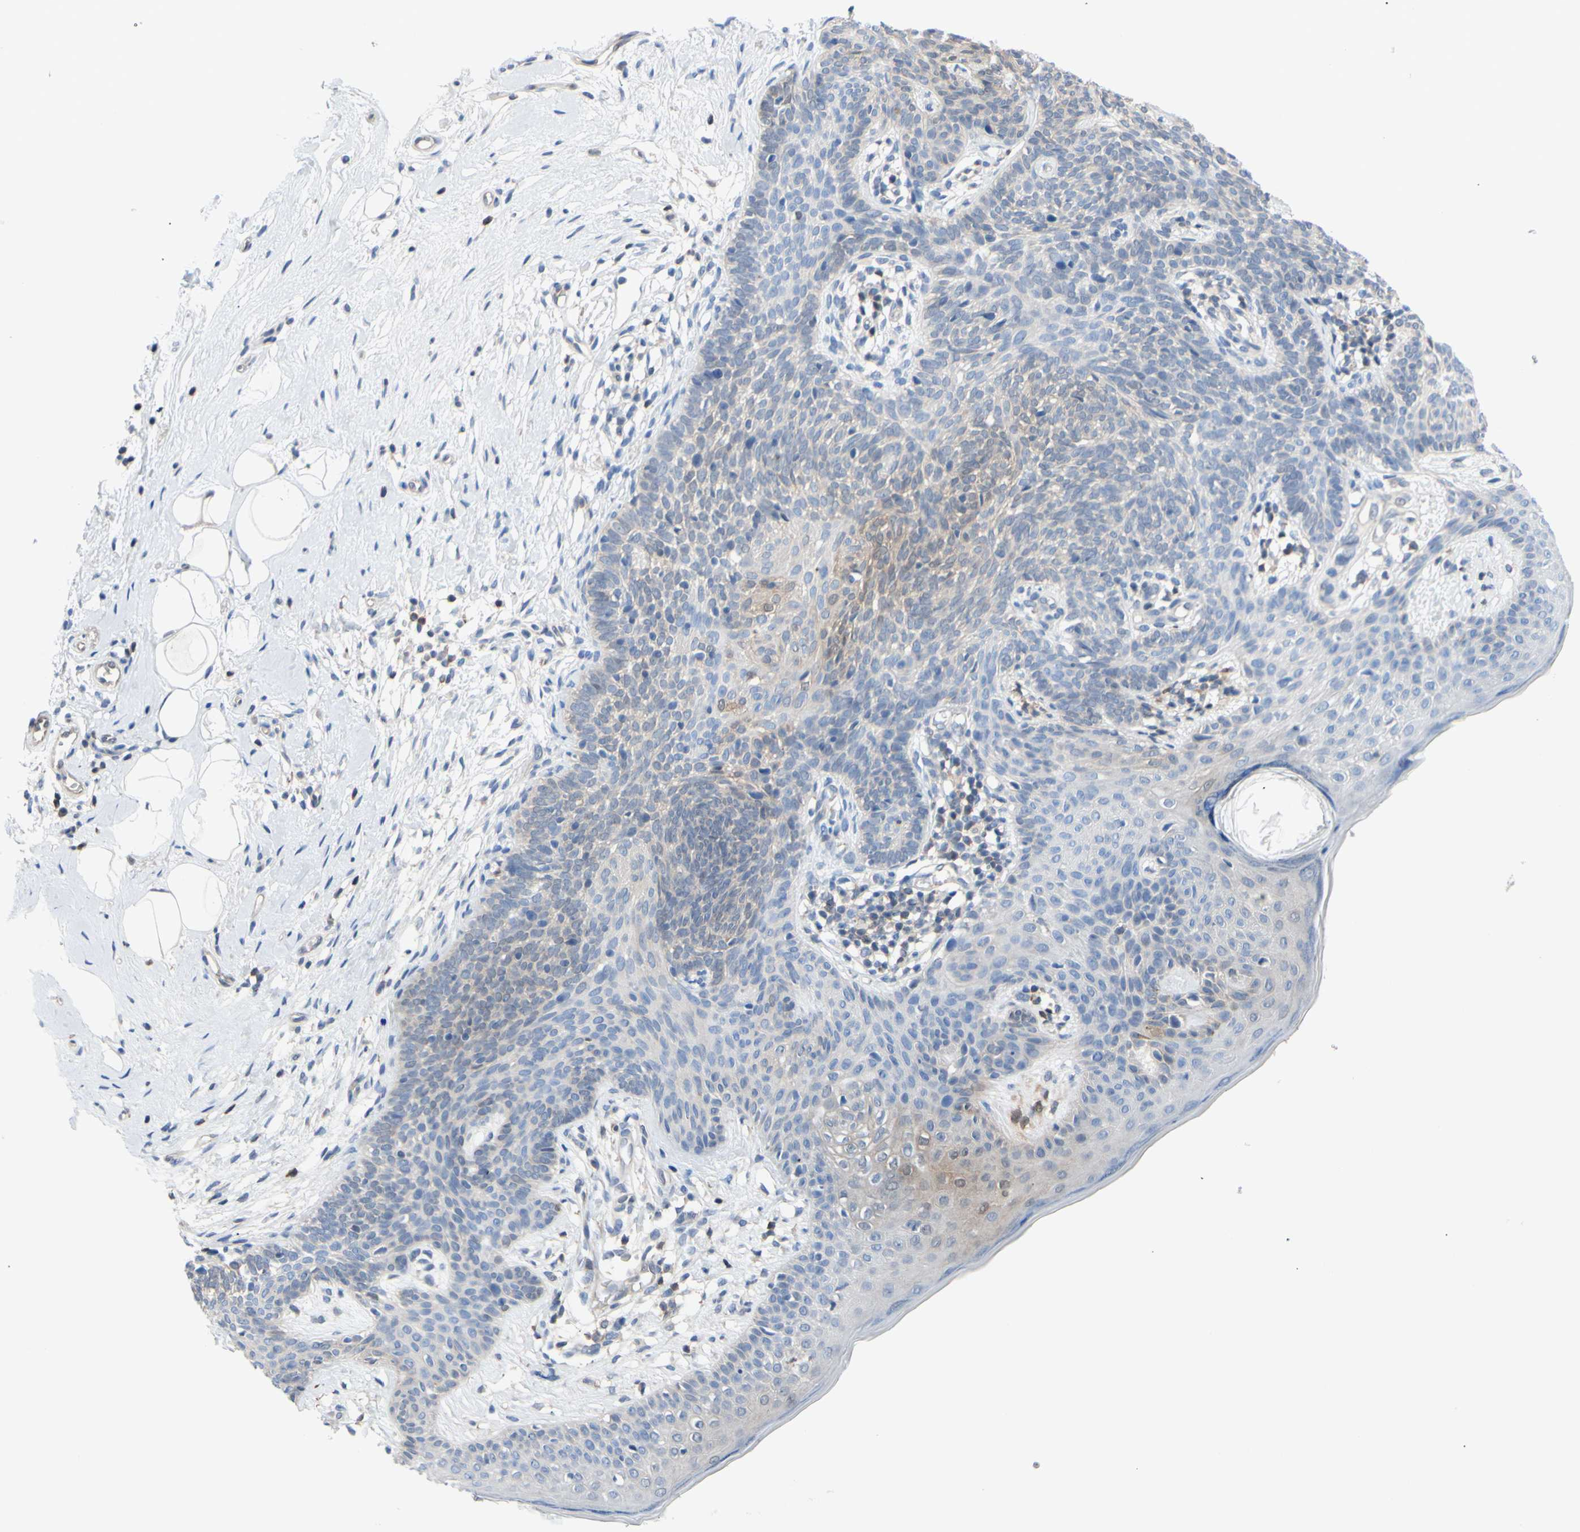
{"staining": {"intensity": "weak", "quantity": "<25%", "location": "cytoplasmic/membranous"}, "tissue": "skin cancer", "cell_type": "Tumor cells", "image_type": "cancer", "snomed": [{"axis": "morphology", "description": "Developmental malformation"}, {"axis": "morphology", "description": "Basal cell carcinoma"}, {"axis": "topography", "description": "Skin"}], "caption": "Immunohistochemical staining of human basal cell carcinoma (skin) shows no significant positivity in tumor cells. (DAB (3,3'-diaminobenzidine) immunohistochemistry (IHC) with hematoxylin counter stain).", "gene": "UPK3B", "patient": {"sex": "female", "age": 62}}